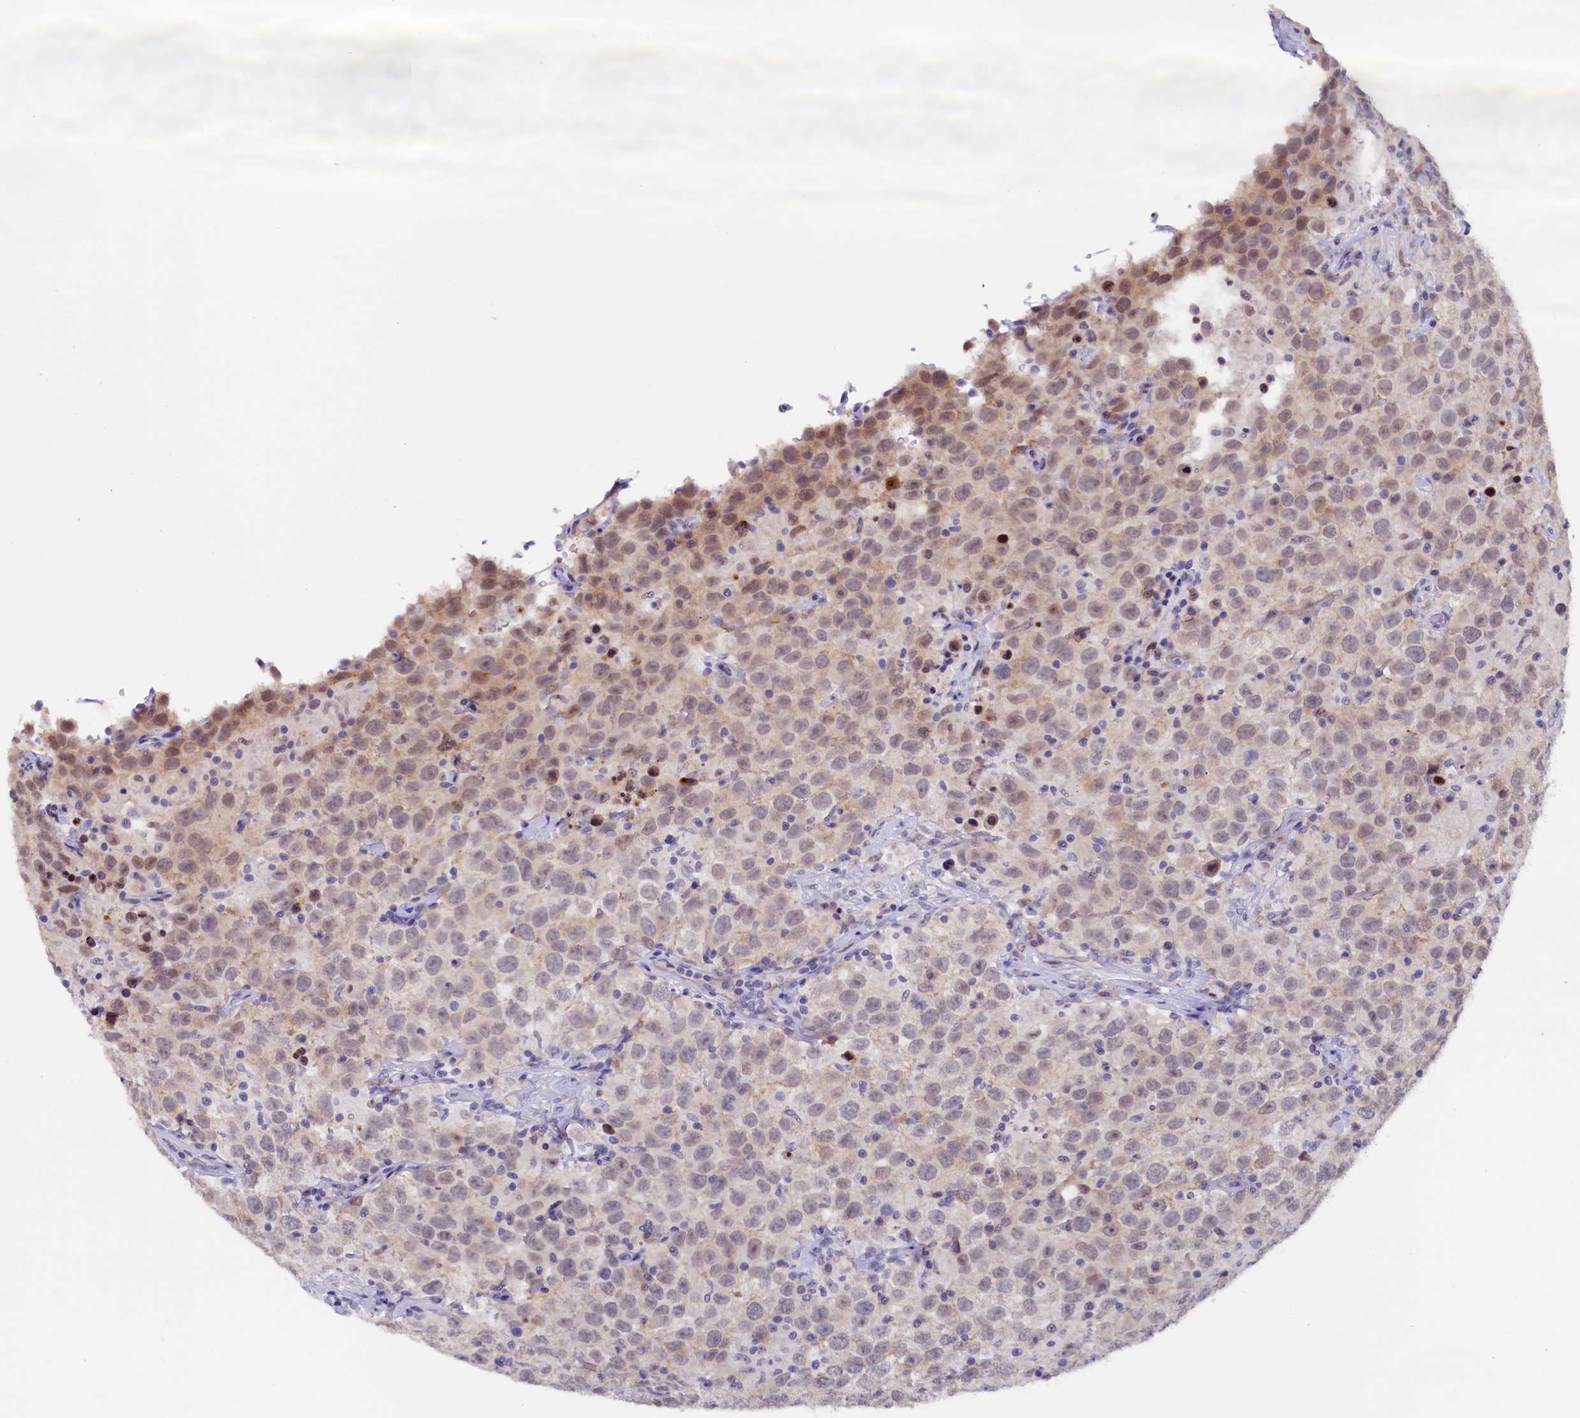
{"staining": {"intensity": "weak", "quantity": "<25%", "location": "nuclear"}, "tissue": "testis cancer", "cell_type": "Tumor cells", "image_type": "cancer", "snomed": [{"axis": "morphology", "description": "Seminoma, NOS"}, {"axis": "topography", "description": "Testis"}], "caption": "This is a histopathology image of immunohistochemistry staining of testis seminoma, which shows no staining in tumor cells. (DAB immunohistochemistry, high magnification).", "gene": "PACSIN3", "patient": {"sex": "male", "age": 41}}